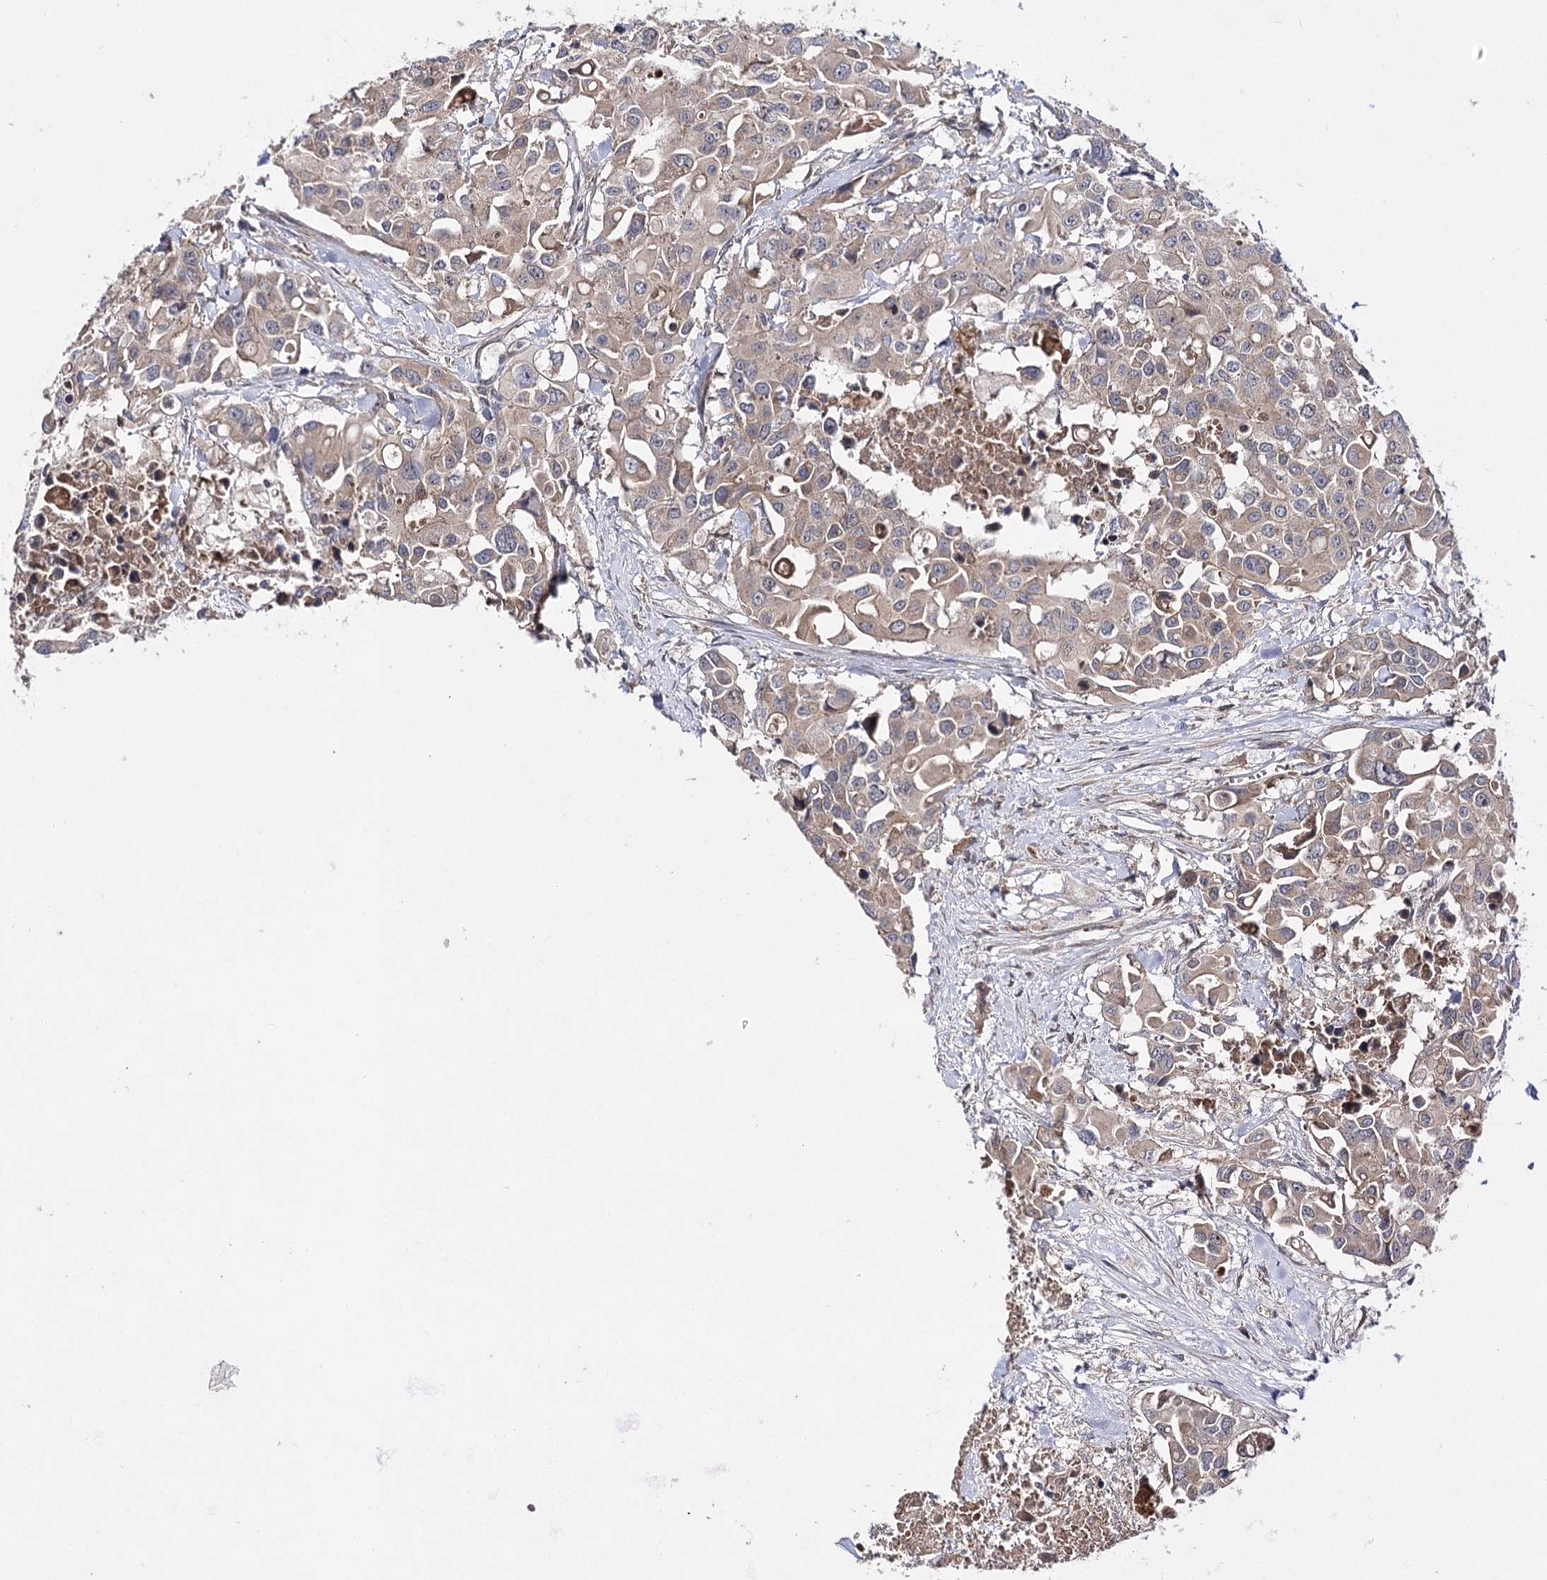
{"staining": {"intensity": "weak", "quantity": ">75%", "location": "cytoplasmic/membranous"}, "tissue": "colorectal cancer", "cell_type": "Tumor cells", "image_type": "cancer", "snomed": [{"axis": "morphology", "description": "Adenocarcinoma, NOS"}, {"axis": "topography", "description": "Colon"}], "caption": "A micrograph of human colorectal adenocarcinoma stained for a protein reveals weak cytoplasmic/membranous brown staining in tumor cells.", "gene": "BCR", "patient": {"sex": "male", "age": 77}}